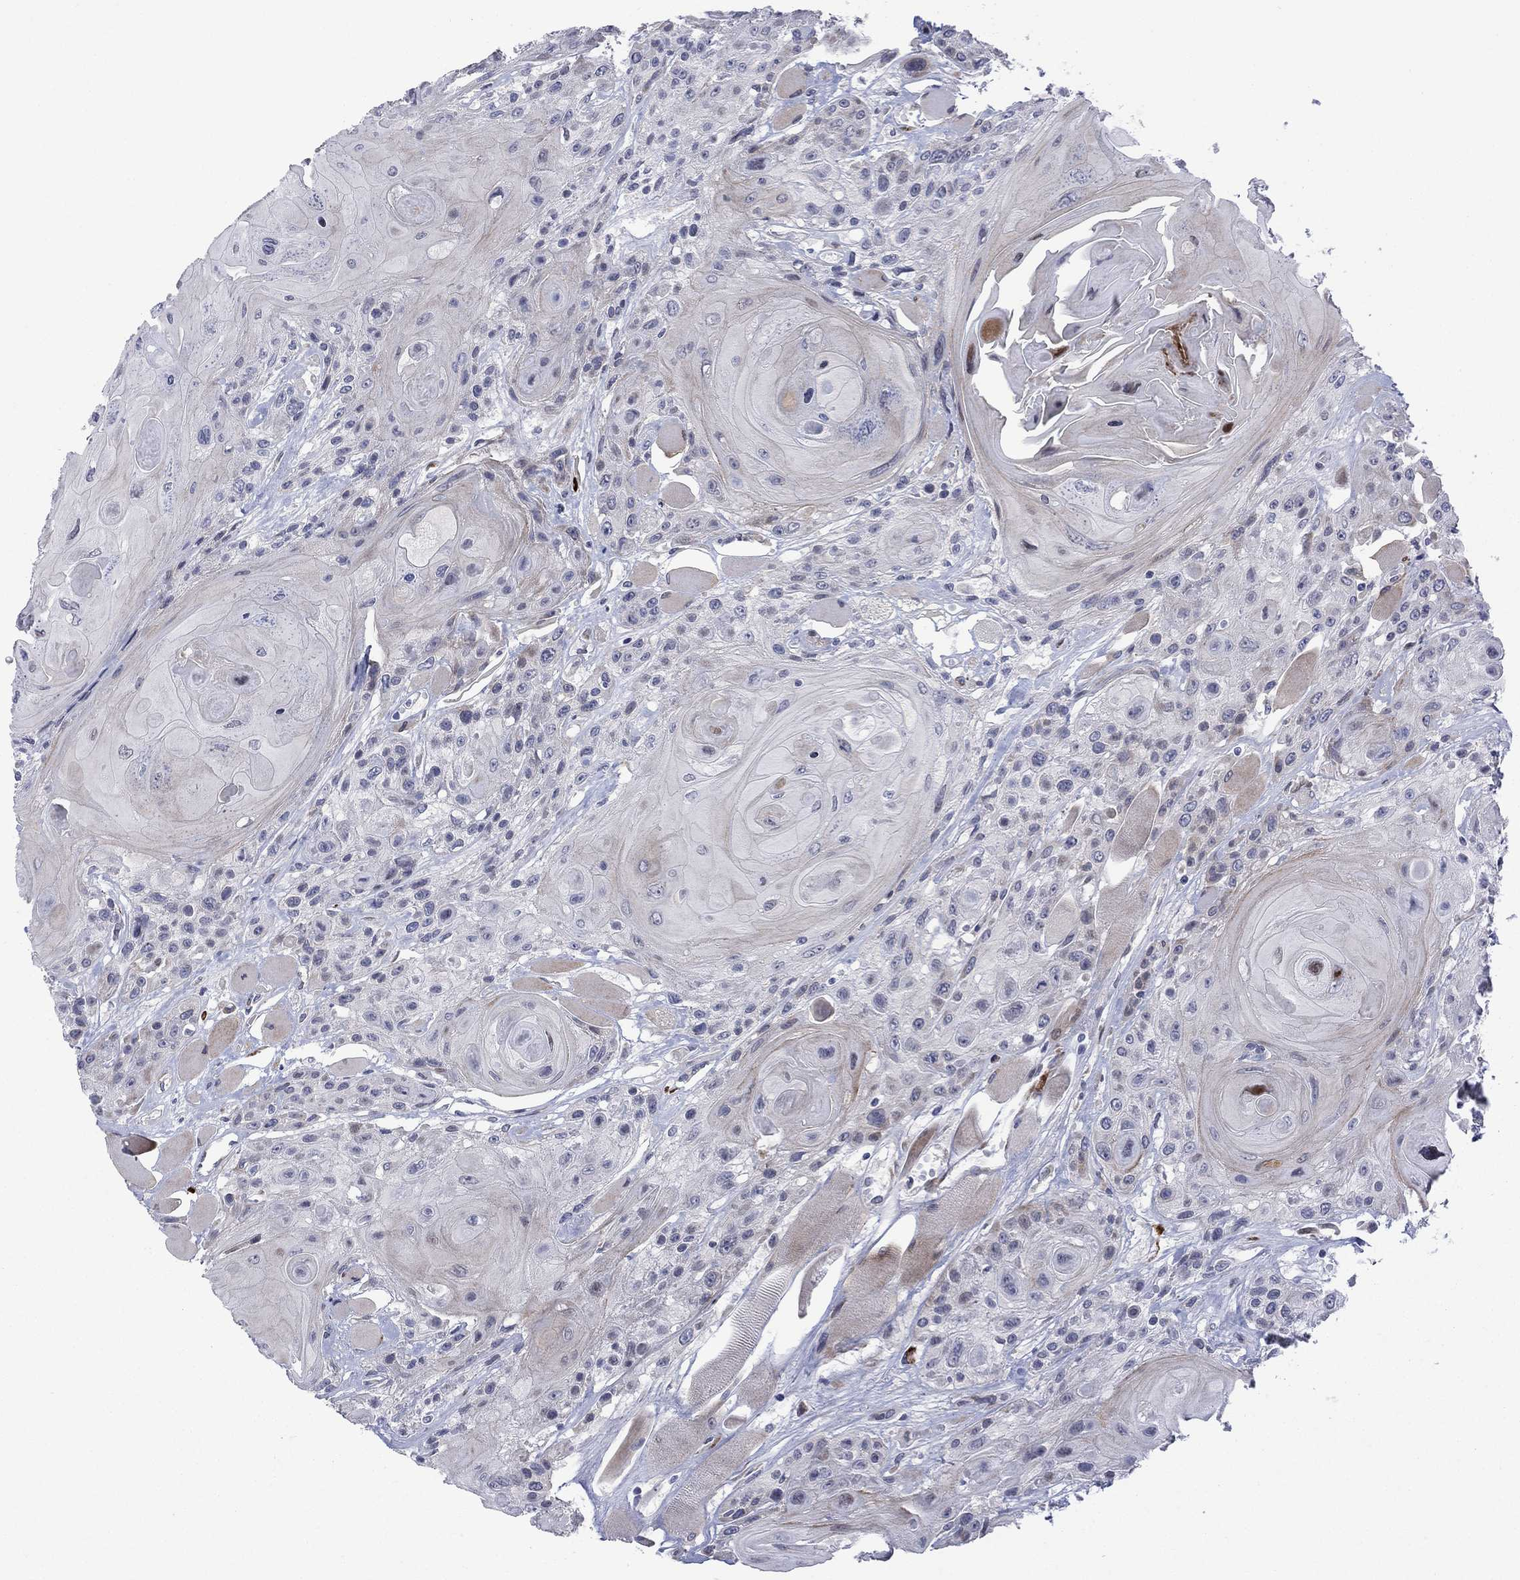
{"staining": {"intensity": "negative", "quantity": "none", "location": "none"}, "tissue": "head and neck cancer", "cell_type": "Tumor cells", "image_type": "cancer", "snomed": [{"axis": "morphology", "description": "Squamous cell carcinoma, NOS"}, {"axis": "topography", "description": "Head-Neck"}], "caption": "High power microscopy image of an IHC image of head and neck squamous cell carcinoma, revealing no significant expression in tumor cells.", "gene": "TTC21B", "patient": {"sex": "female", "age": 59}}